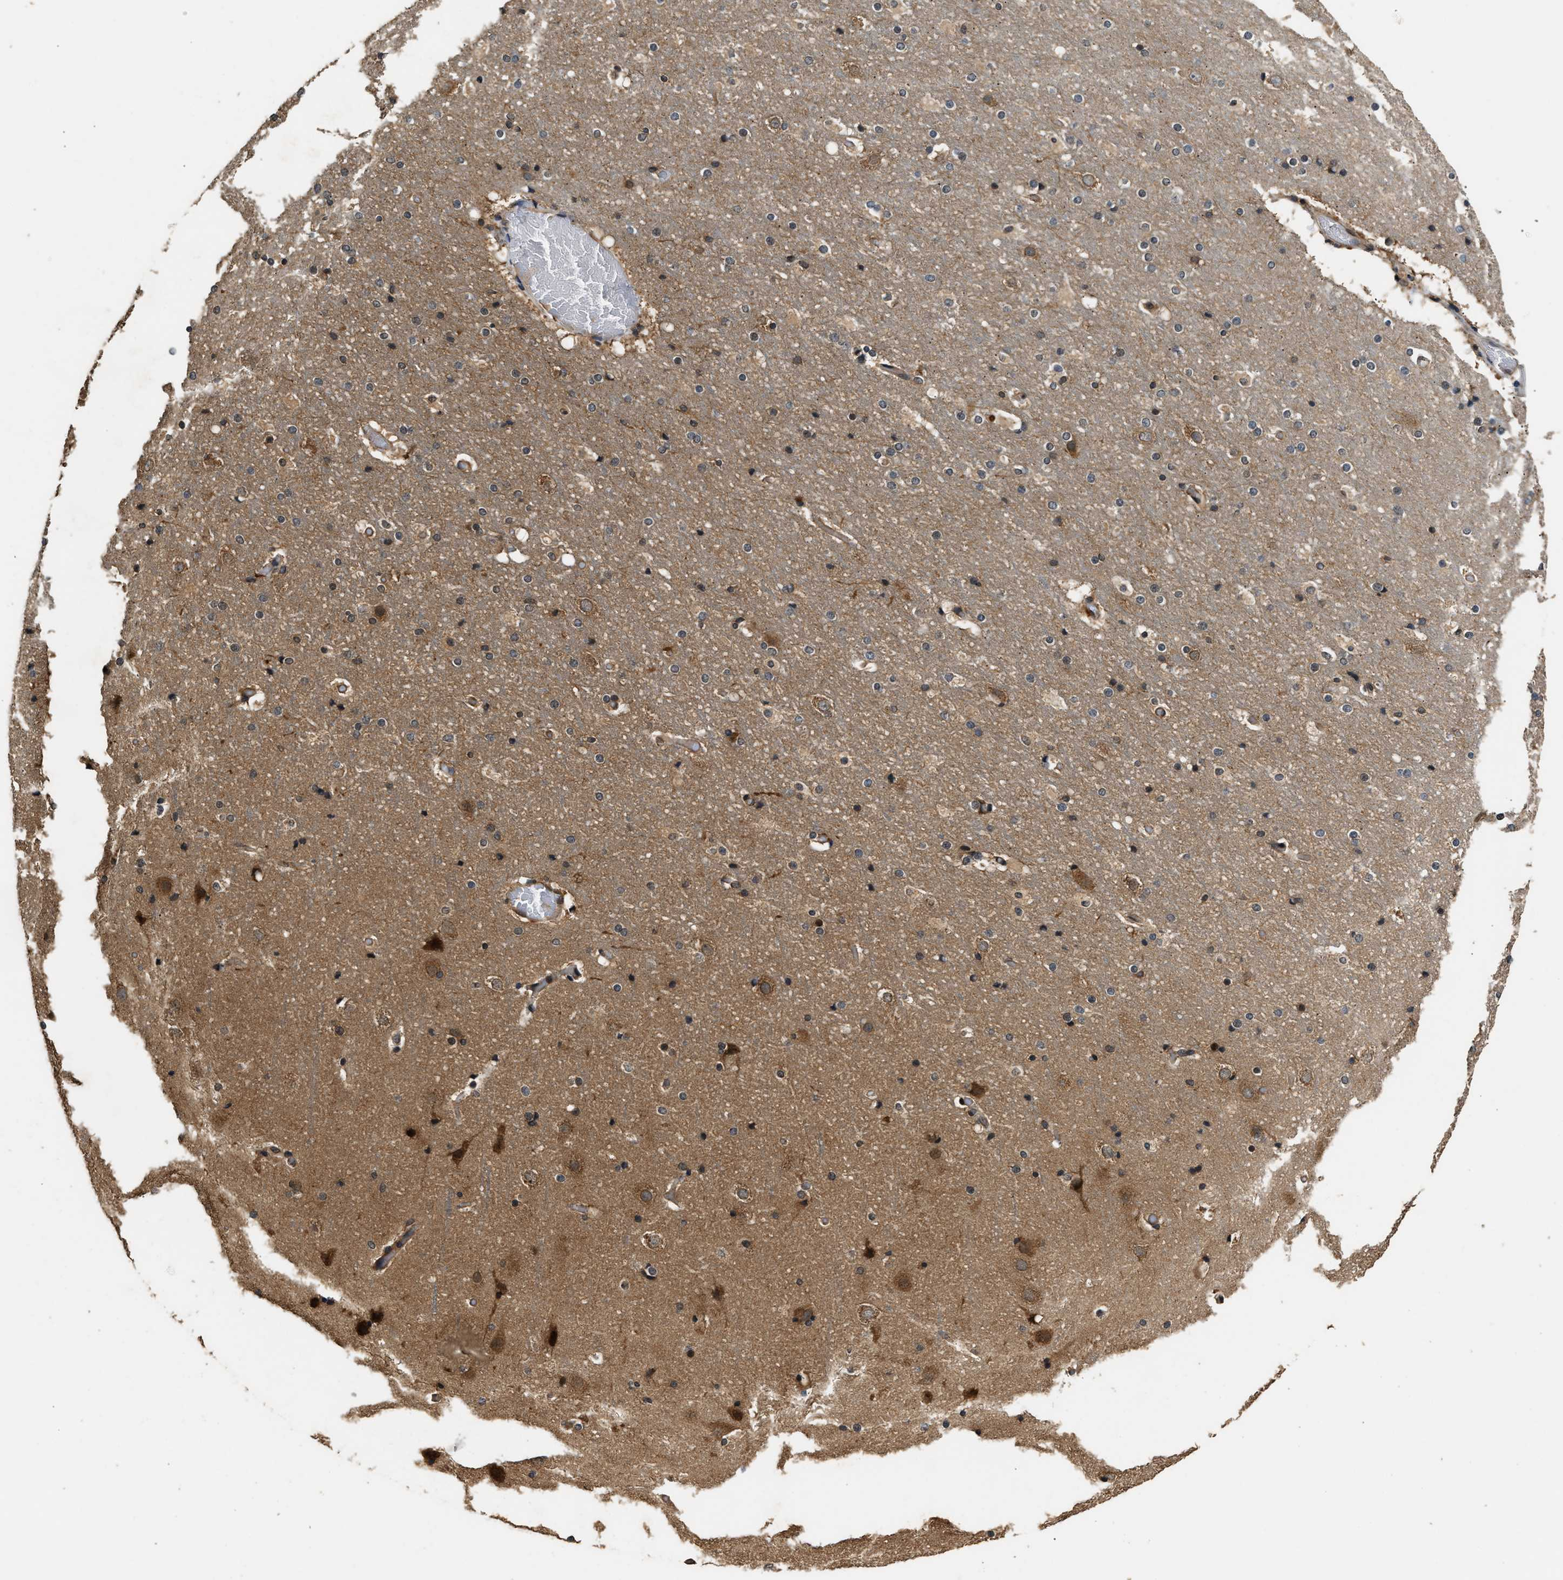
{"staining": {"intensity": "moderate", "quantity": "25%-75%", "location": "cytoplasmic/membranous"}, "tissue": "cerebral cortex", "cell_type": "Endothelial cells", "image_type": "normal", "snomed": [{"axis": "morphology", "description": "Normal tissue, NOS"}, {"axis": "topography", "description": "Cerebral cortex"}], "caption": "IHC of unremarkable human cerebral cortex exhibits medium levels of moderate cytoplasmic/membranous positivity in about 25%-75% of endothelial cells.", "gene": "DNAJC2", "patient": {"sex": "male", "age": 57}}